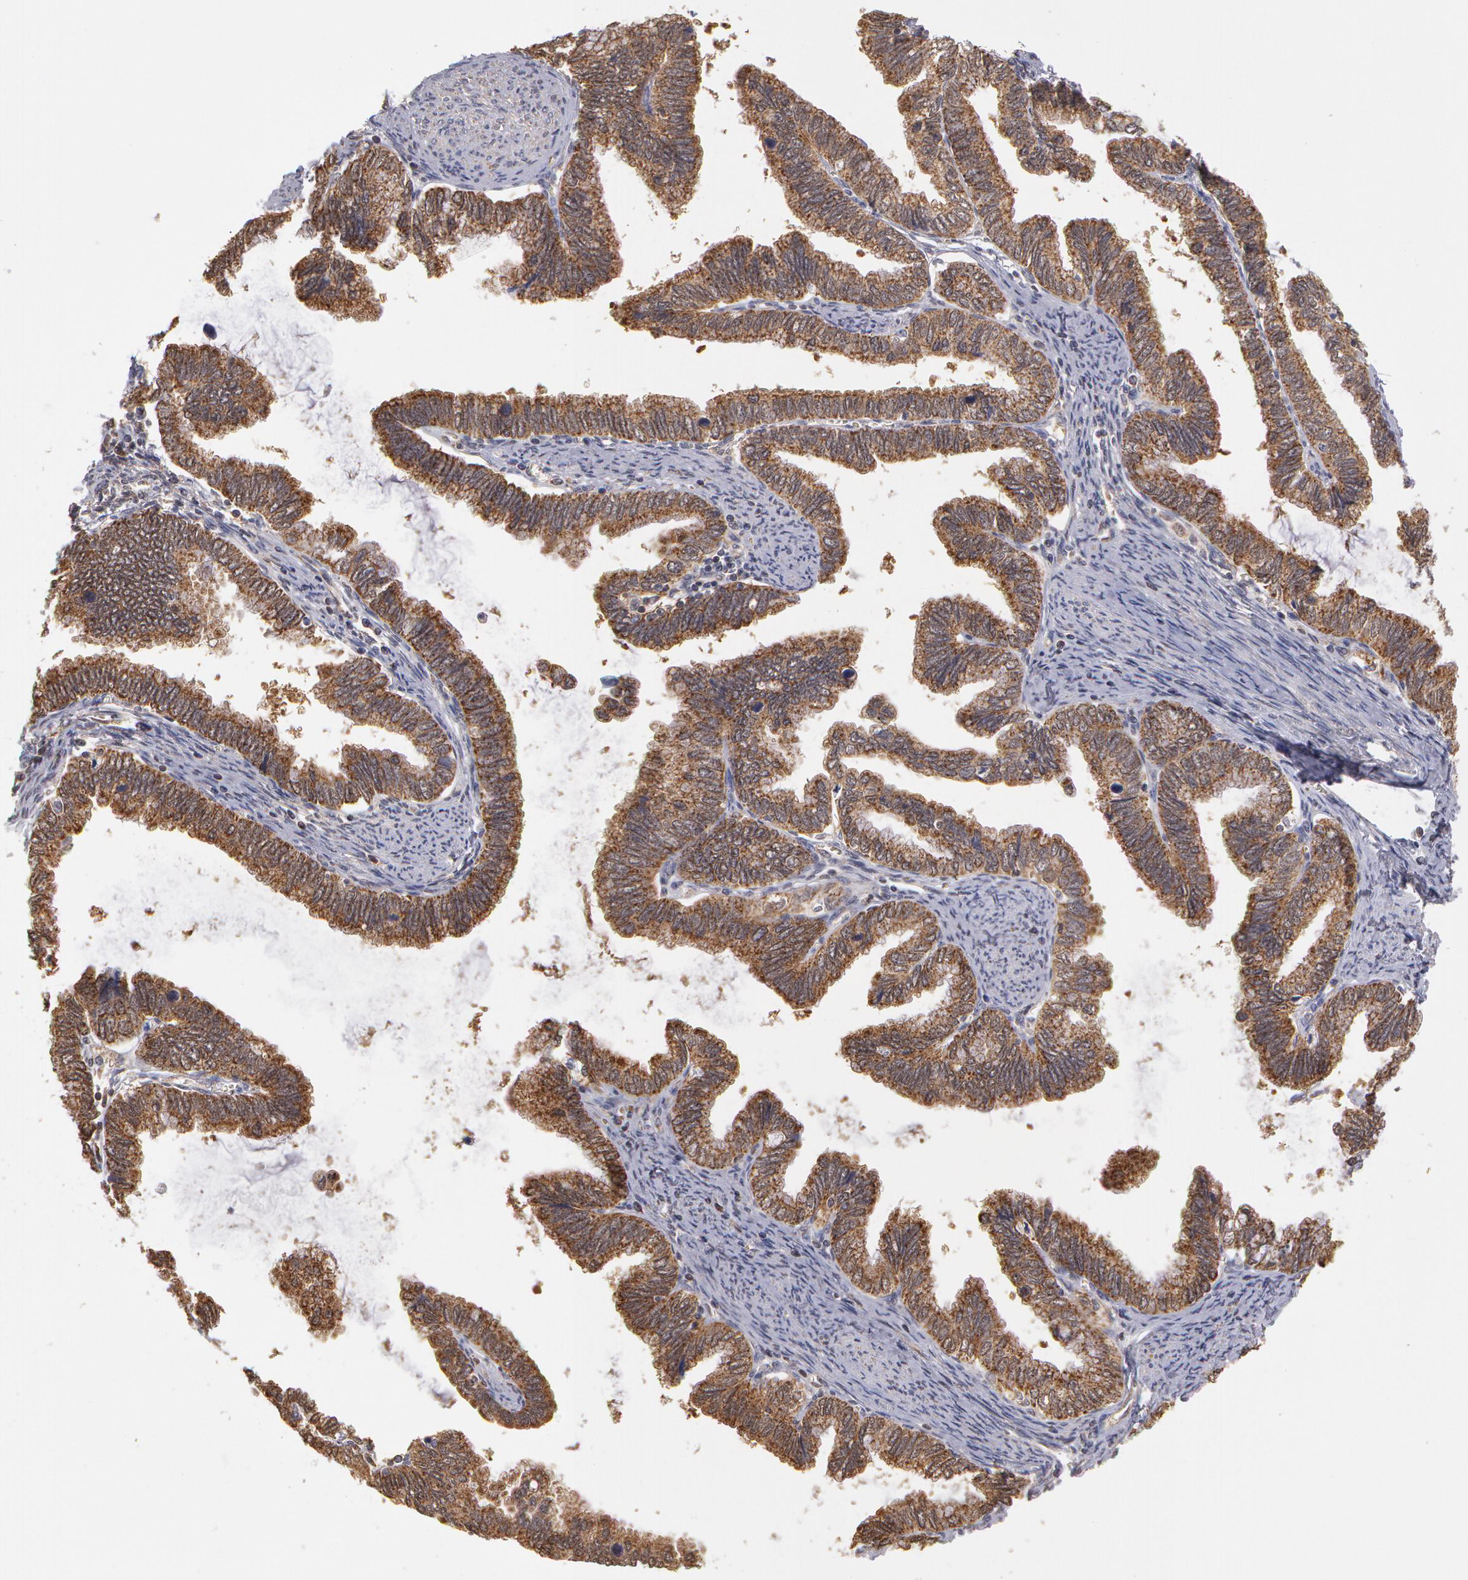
{"staining": {"intensity": "moderate", "quantity": ">75%", "location": "cytoplasmic/membranous"}, "tissue": "cervical cancer", "cell_type": "Tumor cells", "image_type": "cancer", "snomed": [{"axis": "morphology", "description": "Adenocarcinoma, NOS"}, {"axis": "topography", "description": "Cervix"}], "caption": "IHC photomicrograph of neoplastic tissue: human cervical cancer stained using IHC displays medium levels of moderate protein expression localized specifically in the cytoplasmic/membranous of tumor cells, appearing as a cytoplasmic/membranous brown color.", "gene": "MPST", "patient": {"sex": "female", "age": 49}}